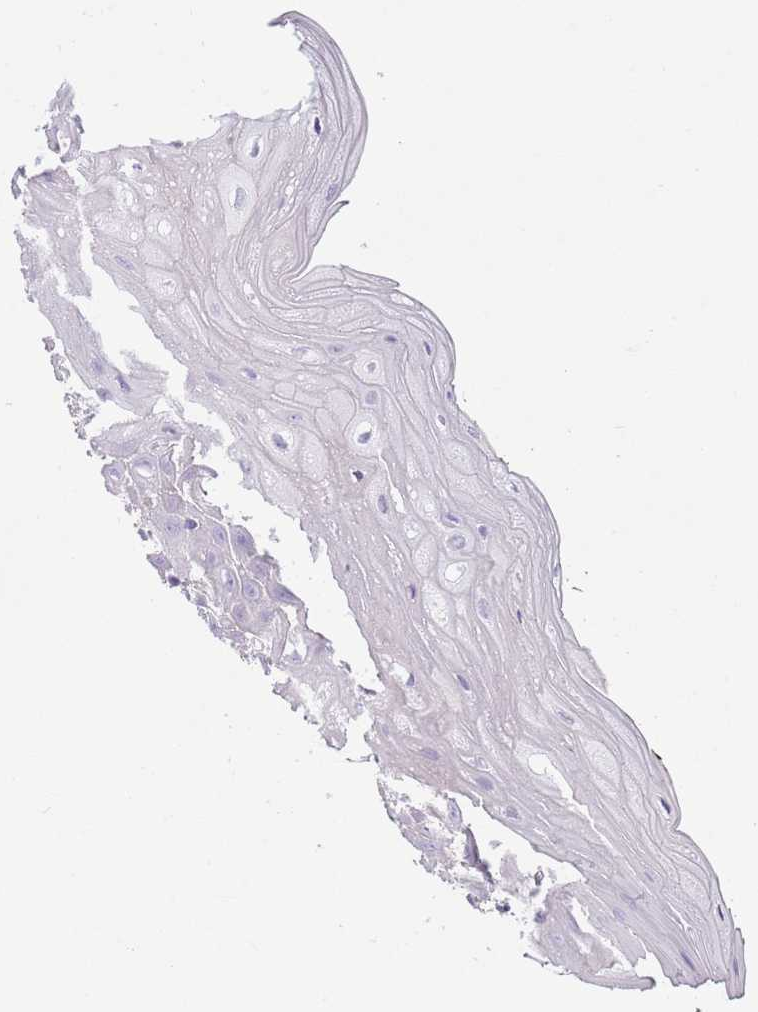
{"staining": {"intensity": "negative", "quantity": "none", "location": "none"}, "tissue": "oral mucosa", "cell_type": "Squamous epithelial cells", "image_type": "normal", "snomed": [{"axis": "morphology", "description": "Normal tissue, NOS"}, {"axis": "topography", "description": "Oral tissue"}, {"axis": "topography", "description": "Tounge, NOS"}], "caption": "Human oral mucosa stained for a protein using immunohistochemistry (IHC) reveals no positivity in squamous epithelial cells.", "gene": "RBP3", "patient": {"sex": "female", "age": 59}}